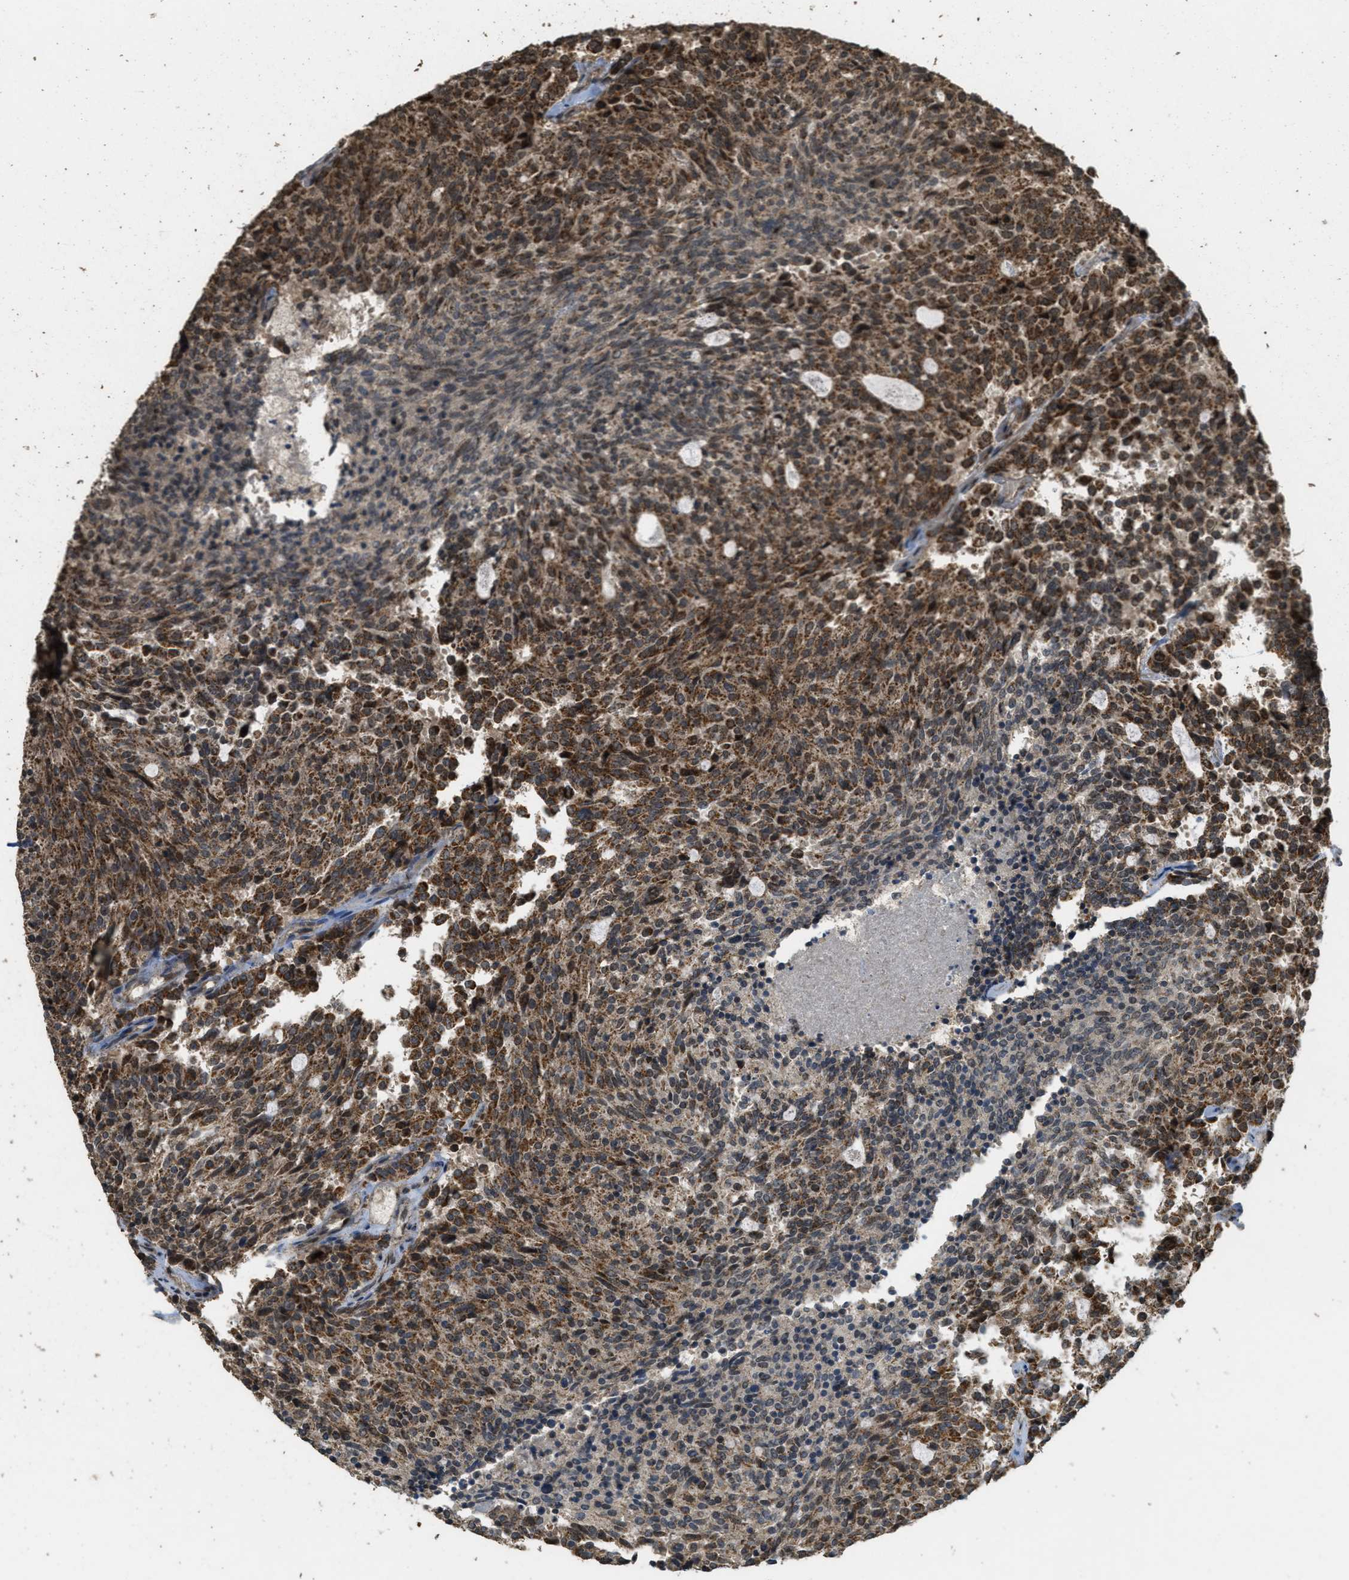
{"staining": {"intensity": "moderate", "quantity": ">75%", "location": "cytoplasmic/membranous"}, "tissue": "carcinoid", "cell_type": "Tumor cells", "image_type": "cancer", "snomed": [{"axis": "morphology", "description": "Carcinoid, malignant, NOS"}, {"axis": "topography", "description": "Pancreas"}], "caption": "Brown immunohistochemical staining in human carcinoid (malignant) shows moderate cytoplasmic/membranous staining in approximately >75% of tumor cells. Immunohistochemistry stains the protein of interest in brown and the nuclei are stained blue.", "gene": "CTPS1", "patient": {"sex": "female", "age": 54}}